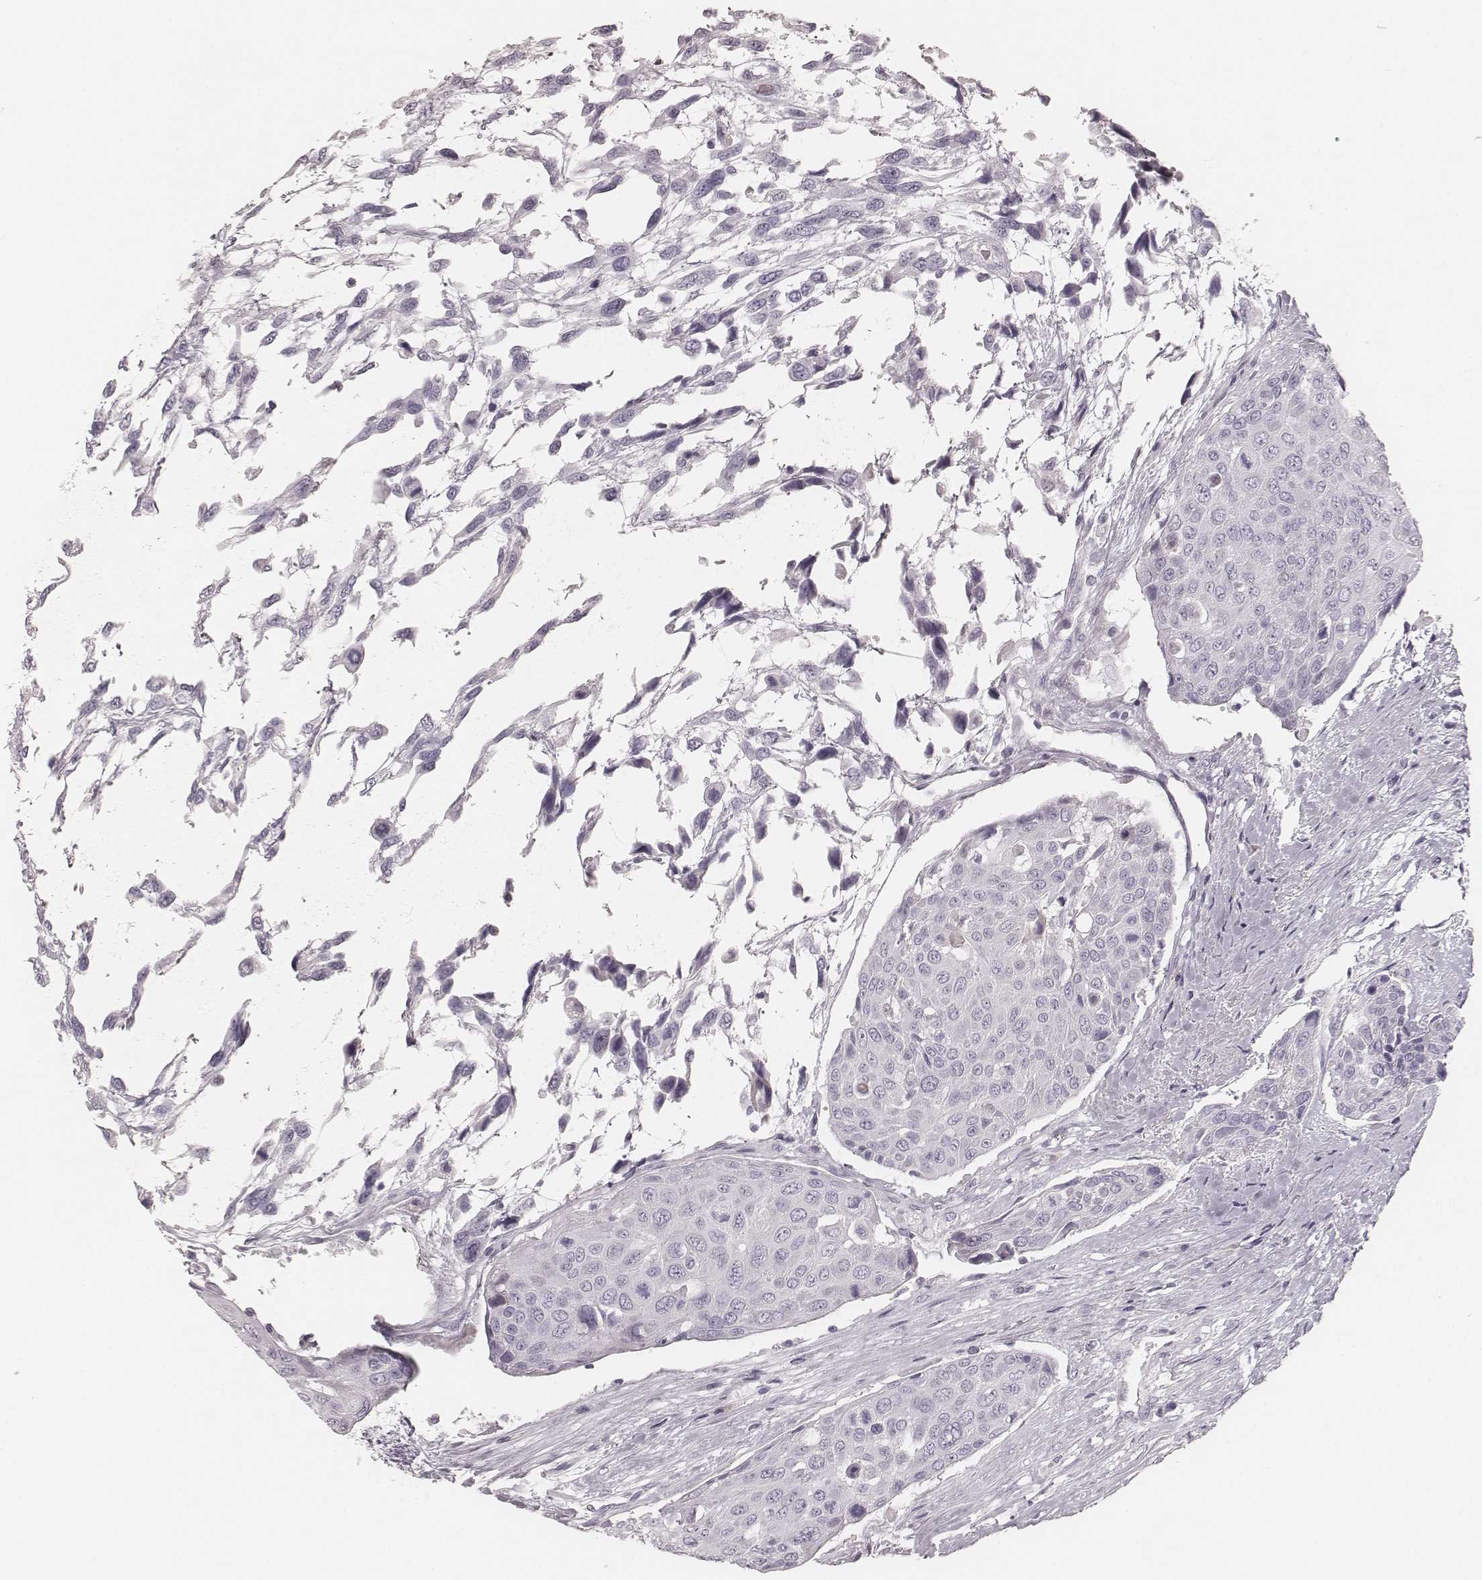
{"staining": {"intensity": "negative", "quantity": "none", "location": "none"}, "tissue": "urothelial cancer", "cell_type": "Tumor cells", "image_type": "cancer", "snomed": [{"axis": "morphology", "description": "Urothelial carcinoma, High grade"}, {"axis": "topography", "description": "Urinary bladder"}], "caption": "DAB (3,3'-diaminobenzidine) immunohistochemical staining of human urothelial cancer displays no significant positivity in tumor cells.", "gene": "KRT82", "patient": {"sex": "female", "age": 70}}